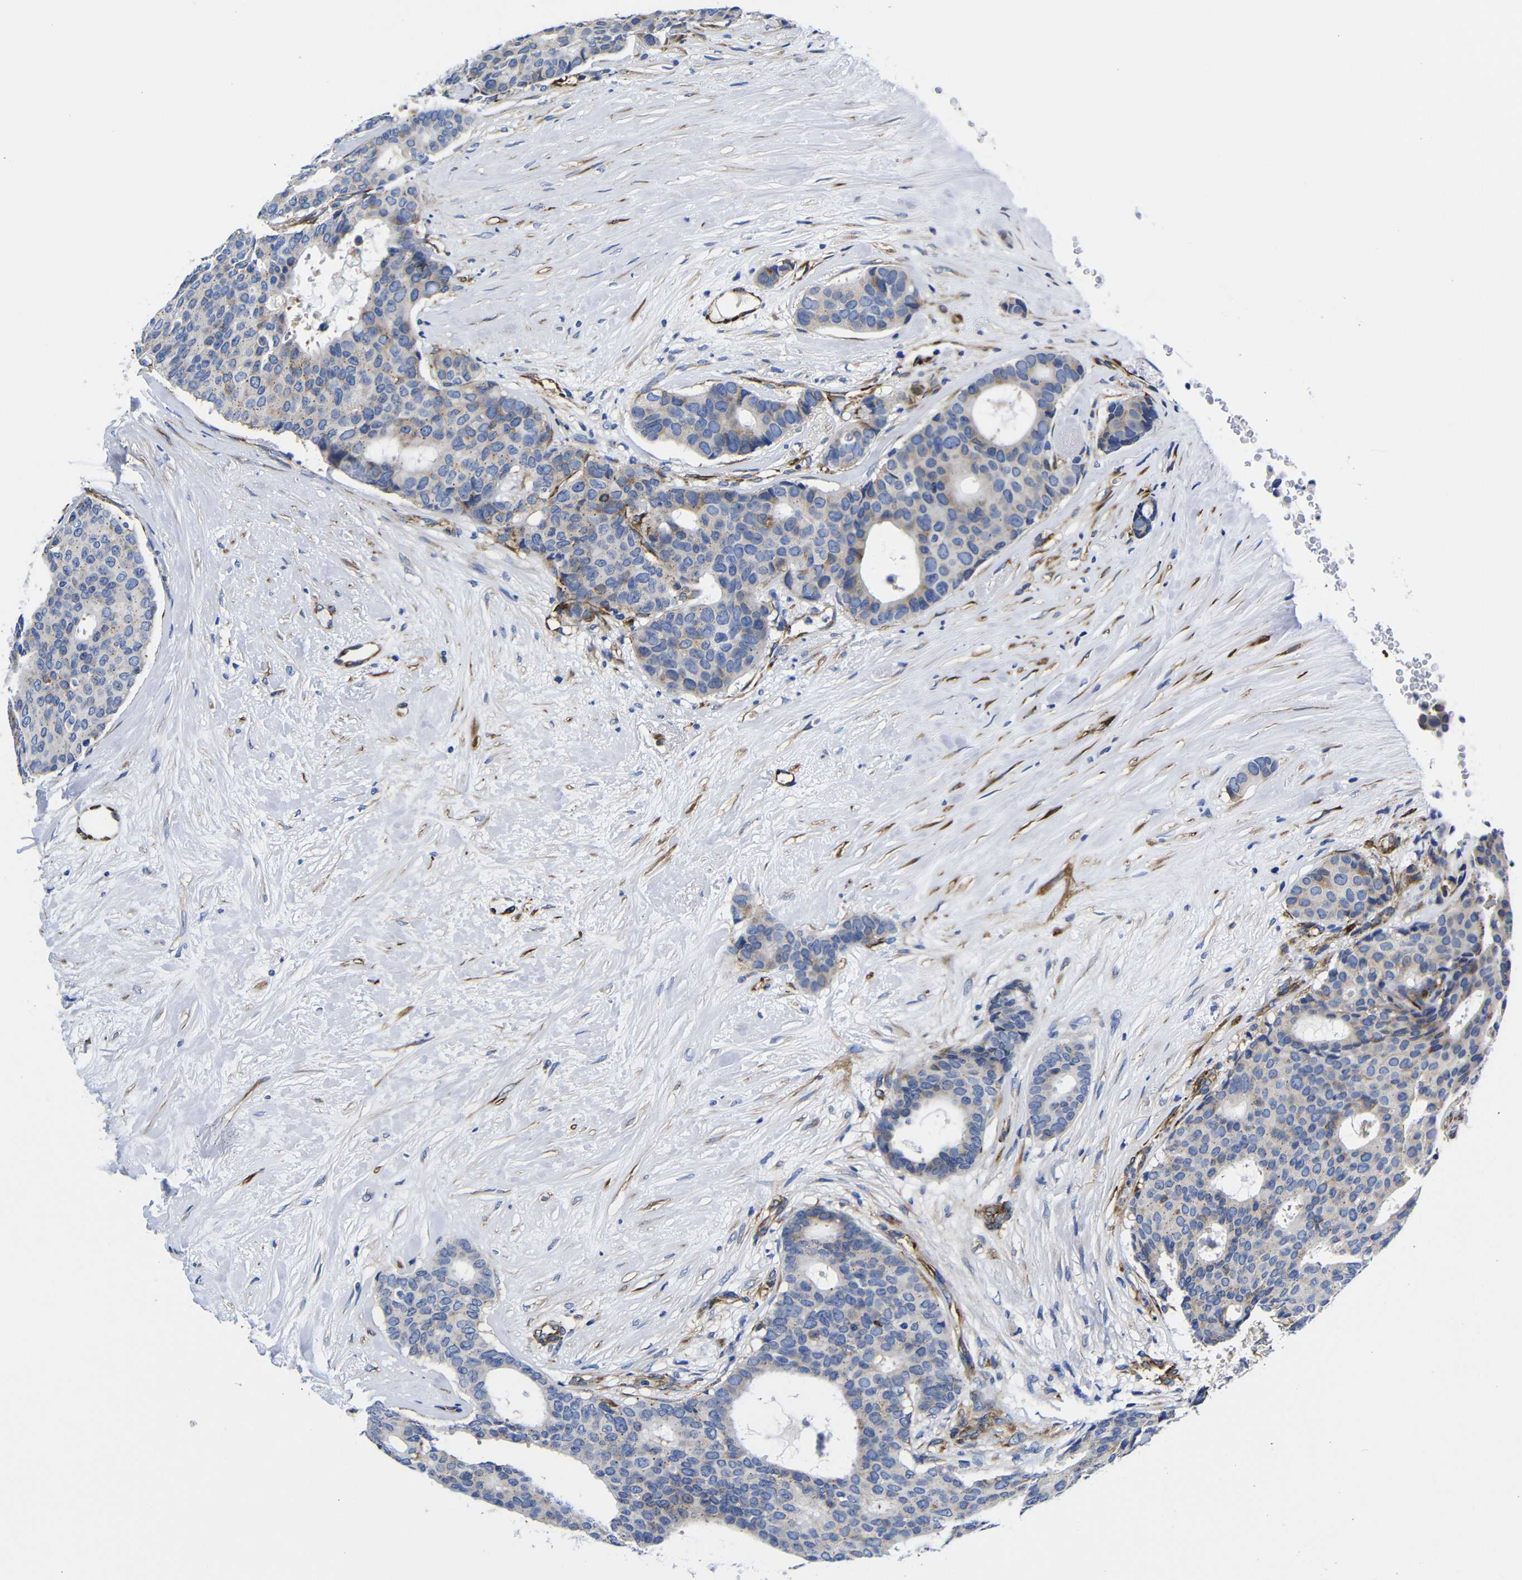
{"staining": {"intensity": "moderate", "quantity": "<25%", "location": "cytoplasmic/membranous"}, "tissue": "breast cancer", "cell_type": "Tumor cells", "image_type": "cancer", "snomed": [{"axis": "morphology", "description": "Duct carcinoma"}, {"axis": "topography", "description": "Breast"}], "caption": "Immunohistochemistry (IHC) histopathology image of breast cancer (infiltrating ductal carcinoma) stained for a protein (brown), which exhibits low levels of moderate cytoplasmic/membranous positivity in about <25% of tumor cells.", "gene": "LRIG1", "patient": {"sex": "female", "age": 75}}